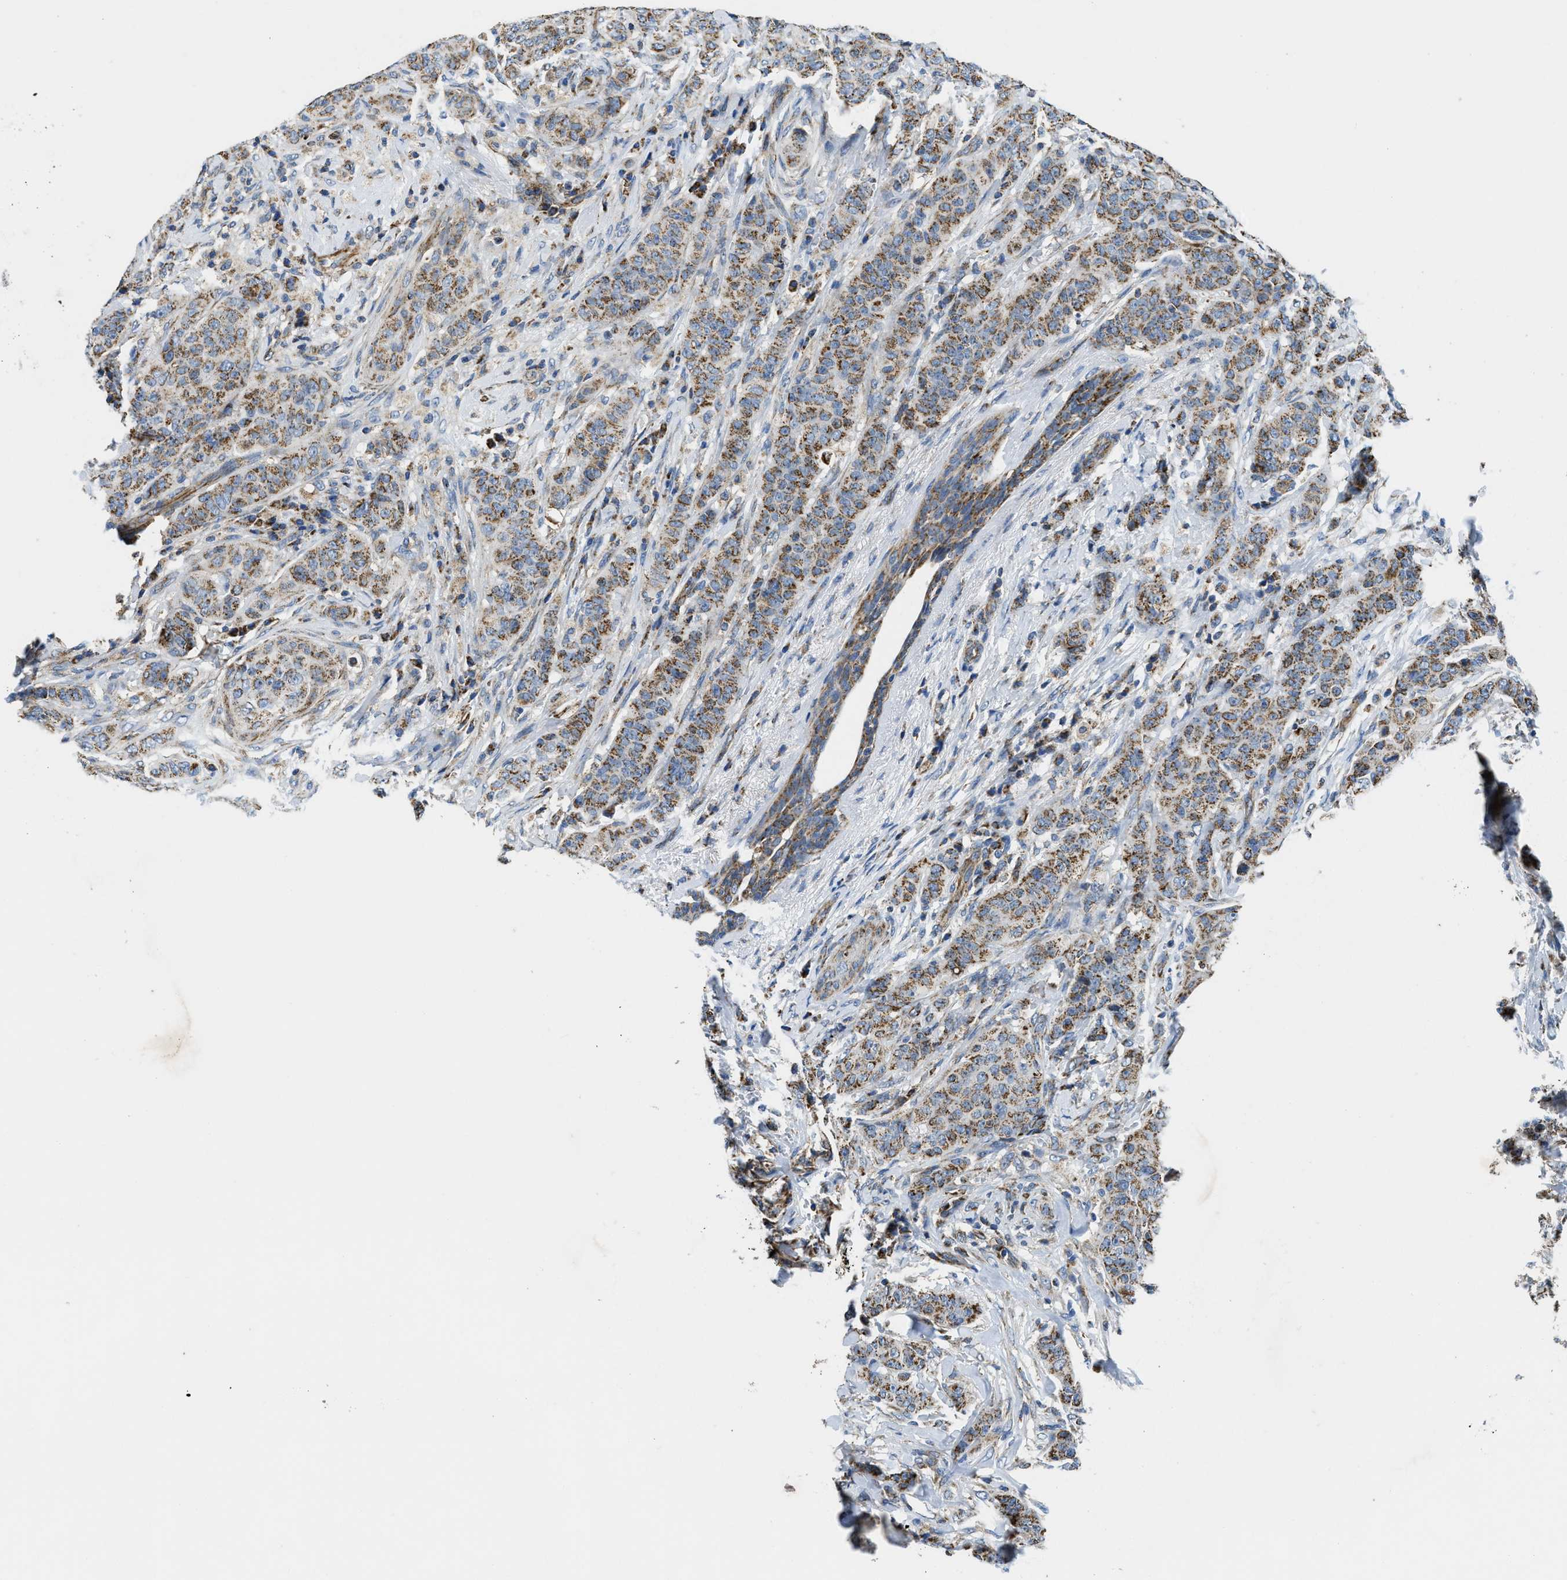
{"staining": {"intensity": "moderate", "quantity": ">75%", "location": "cytoplasmic/membranous"}, "tissue": "breast cancer", "cell_type": "Tumor cells", "image_type": "cancer", "snomed": [{"axis": "morphology", "description": "Normal tissue, NOS"}, {"axis": "morphology", "description": "Duct carcinoma"}, {"axis": "topography", "description": "Breast"}], "caption": "Protein staining of infiltrating ductal carcinoma (breast) tissue reveals moderate cytoplasmic/membranous staining in about >75% of tumor cells. The staining is performed using DAB brown chromogen to label protein expression. The nuclei are counter-stained blue using hematoxylin.", "gene": "STK33", "patient": {"sex": "female", "age": 40}}